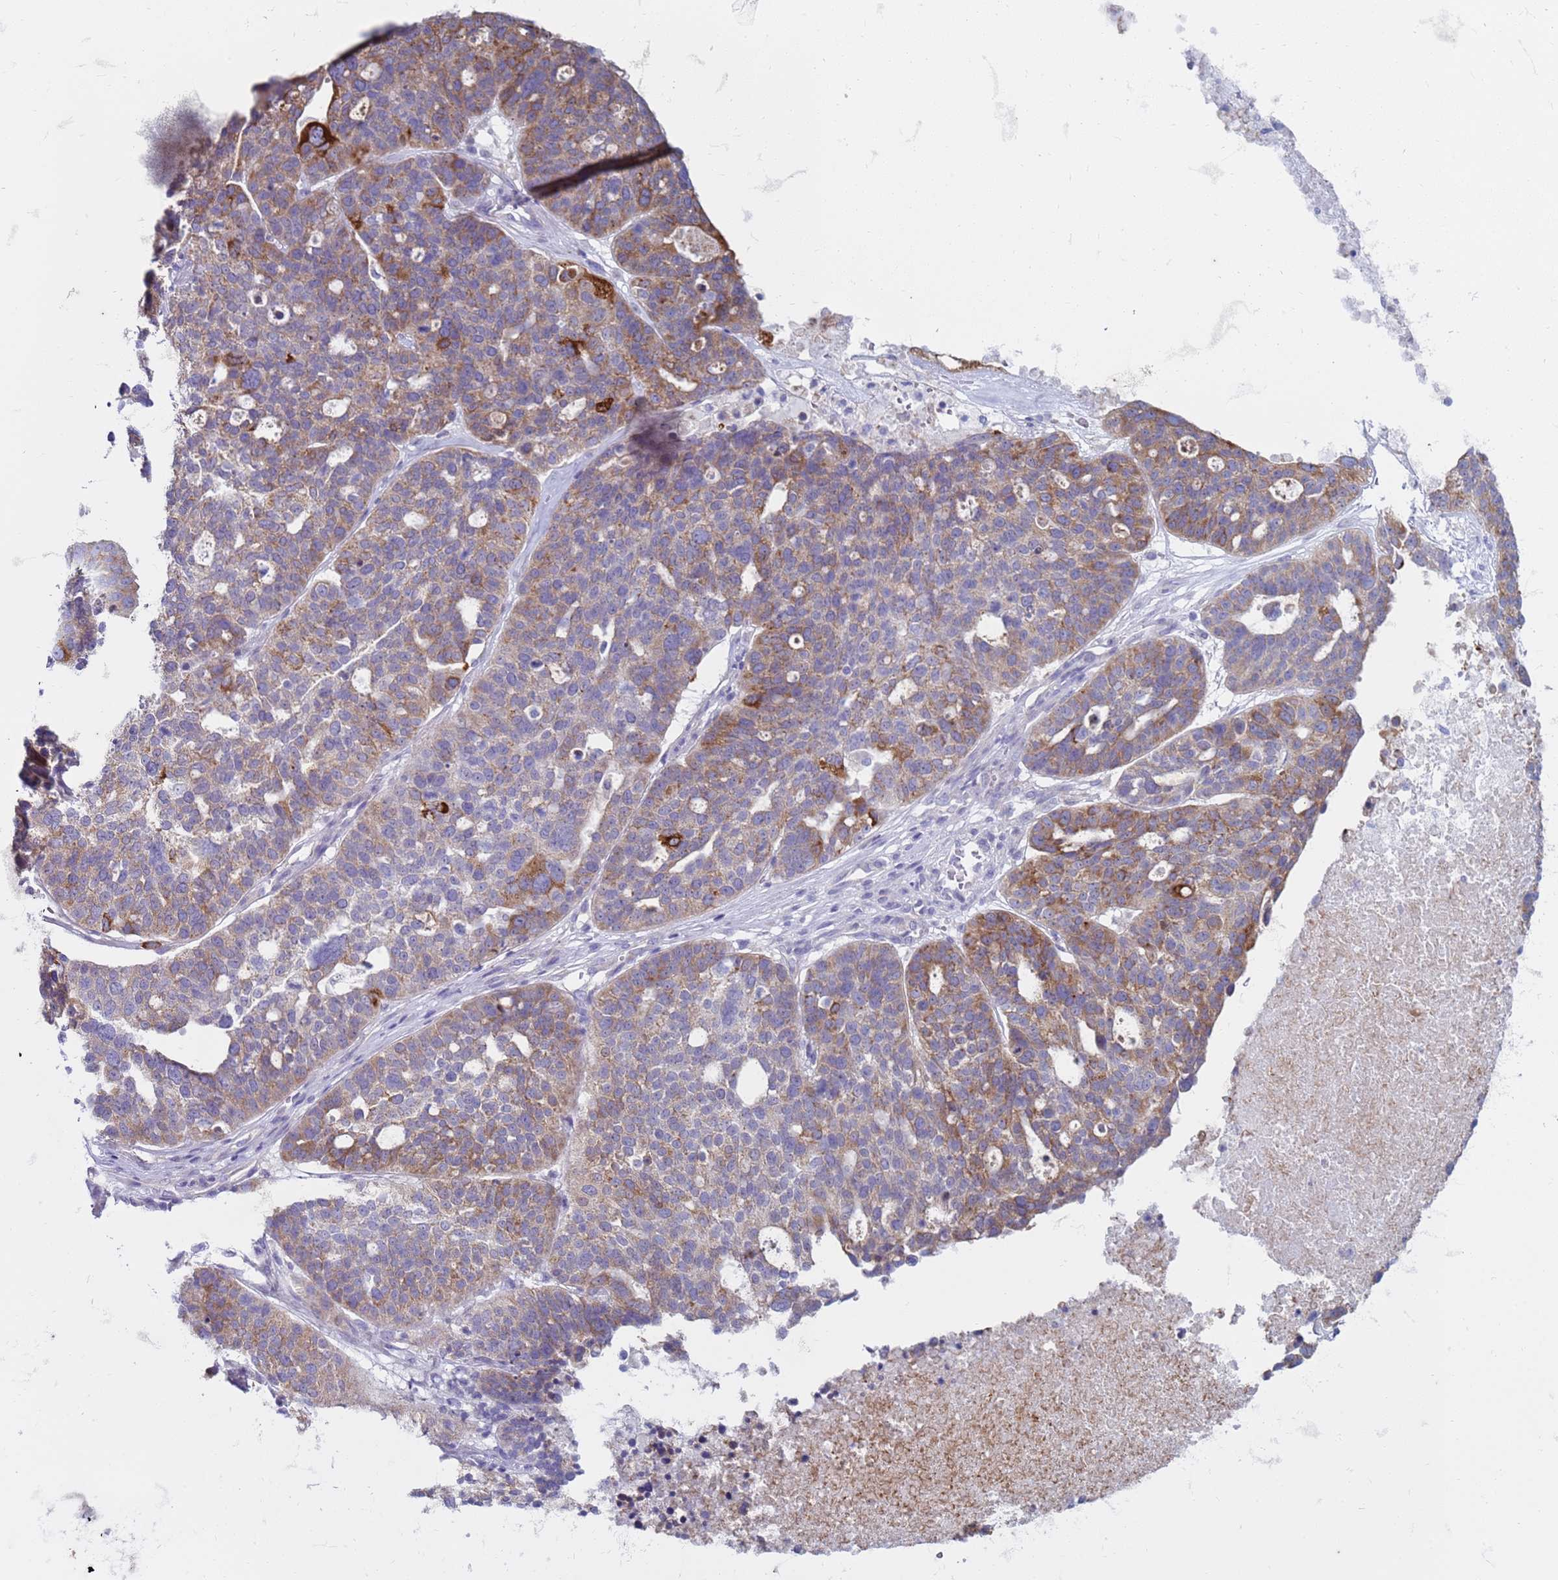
{"staining": {"intensity": "moderate", "quantity": "25%-75%", "location": "cytoplasmic/membranous"}, "tissue": "ovarian cancer", "cell_type": "Tumor cells", "image_type": "cancer", "snomed": [{"axis": "morphology", "description": "Cystadenocarcinoma, serous, NOS"}, {"axis": "topography", "description": "Ovary"}], "caption": "Immunohistochemistry (IHC) histopathology image of neoplastic tissue: ovarian cancer (serous cystadenocarcinoma) stained using IHC displays medium levels of moderate protein expression localized specifically in the cytoplasmic/membranous of tumor cells, appearing as a cytoplasmic/membranous brown color.", "gene": "SUCO", "patient": {"sex": "female", "age": 59}}